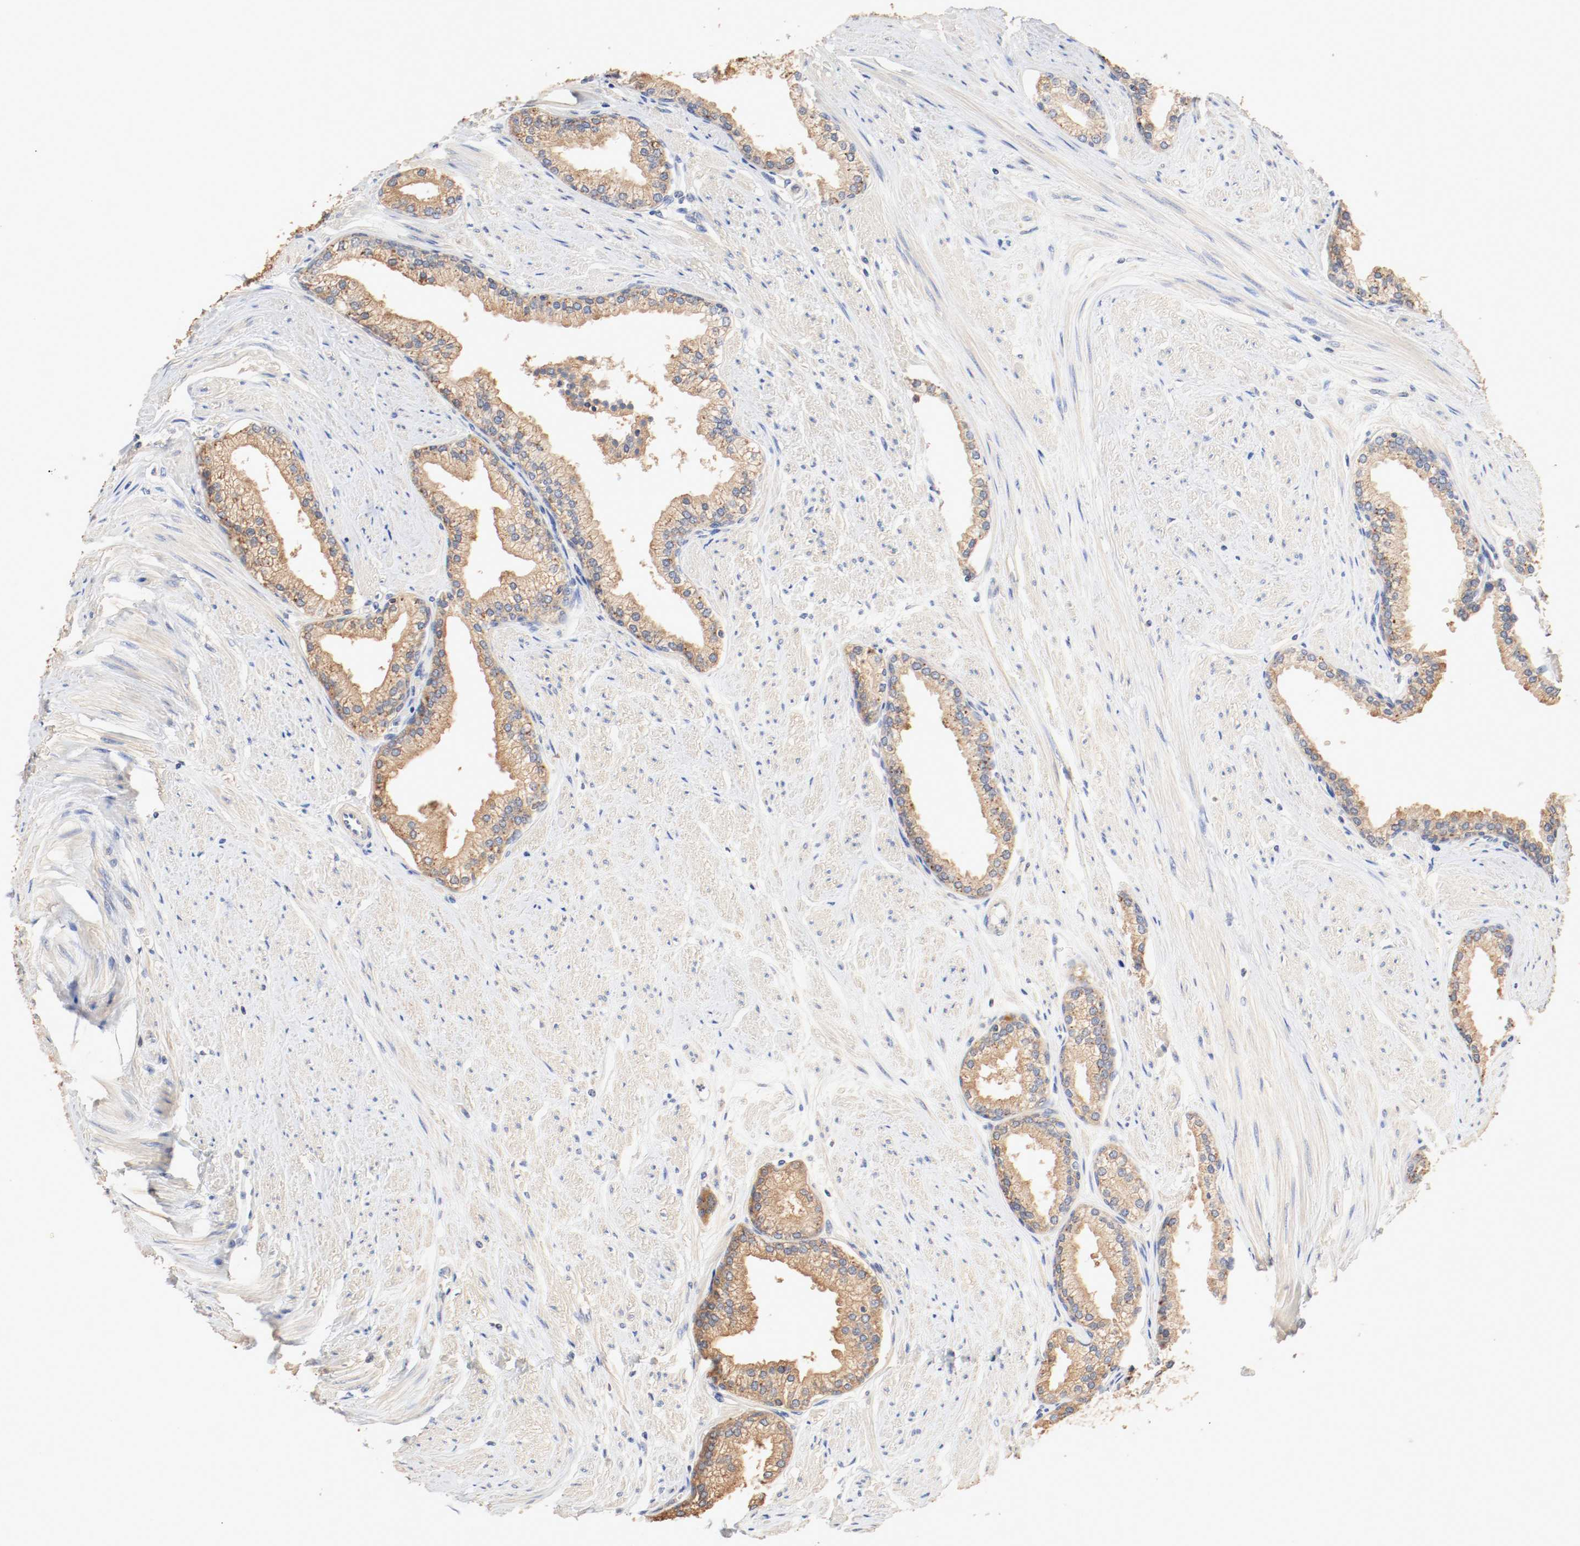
{"staining": {"intensity": "moderate", "quantity": ">75%", "location": "cytoplasmic/membranous"}, "tissue": "prostate", "cell_type": "Glandular cells", "image_type": "normal", "snomed": [{"axis": "morphology", "description": "Normal tissue, NOS"}, {"axis": "topography", "description": "Prostate"}], "caption": "Immunohistochemistry staining of benign prostate, which shows medium levels of moderate cytoplasmic/membranous expression in approximately >75% of glandular cells indicating moderate cytoplasmic/membranous protein positivity. The staining was performed using DAB (3,3'-diaminobenzidine) (brown) for protein detection and nuclei were counterstained in hematoxylin (blue).", "gene": "GIT1", "patient": {"sex": "male", "age": 64}}